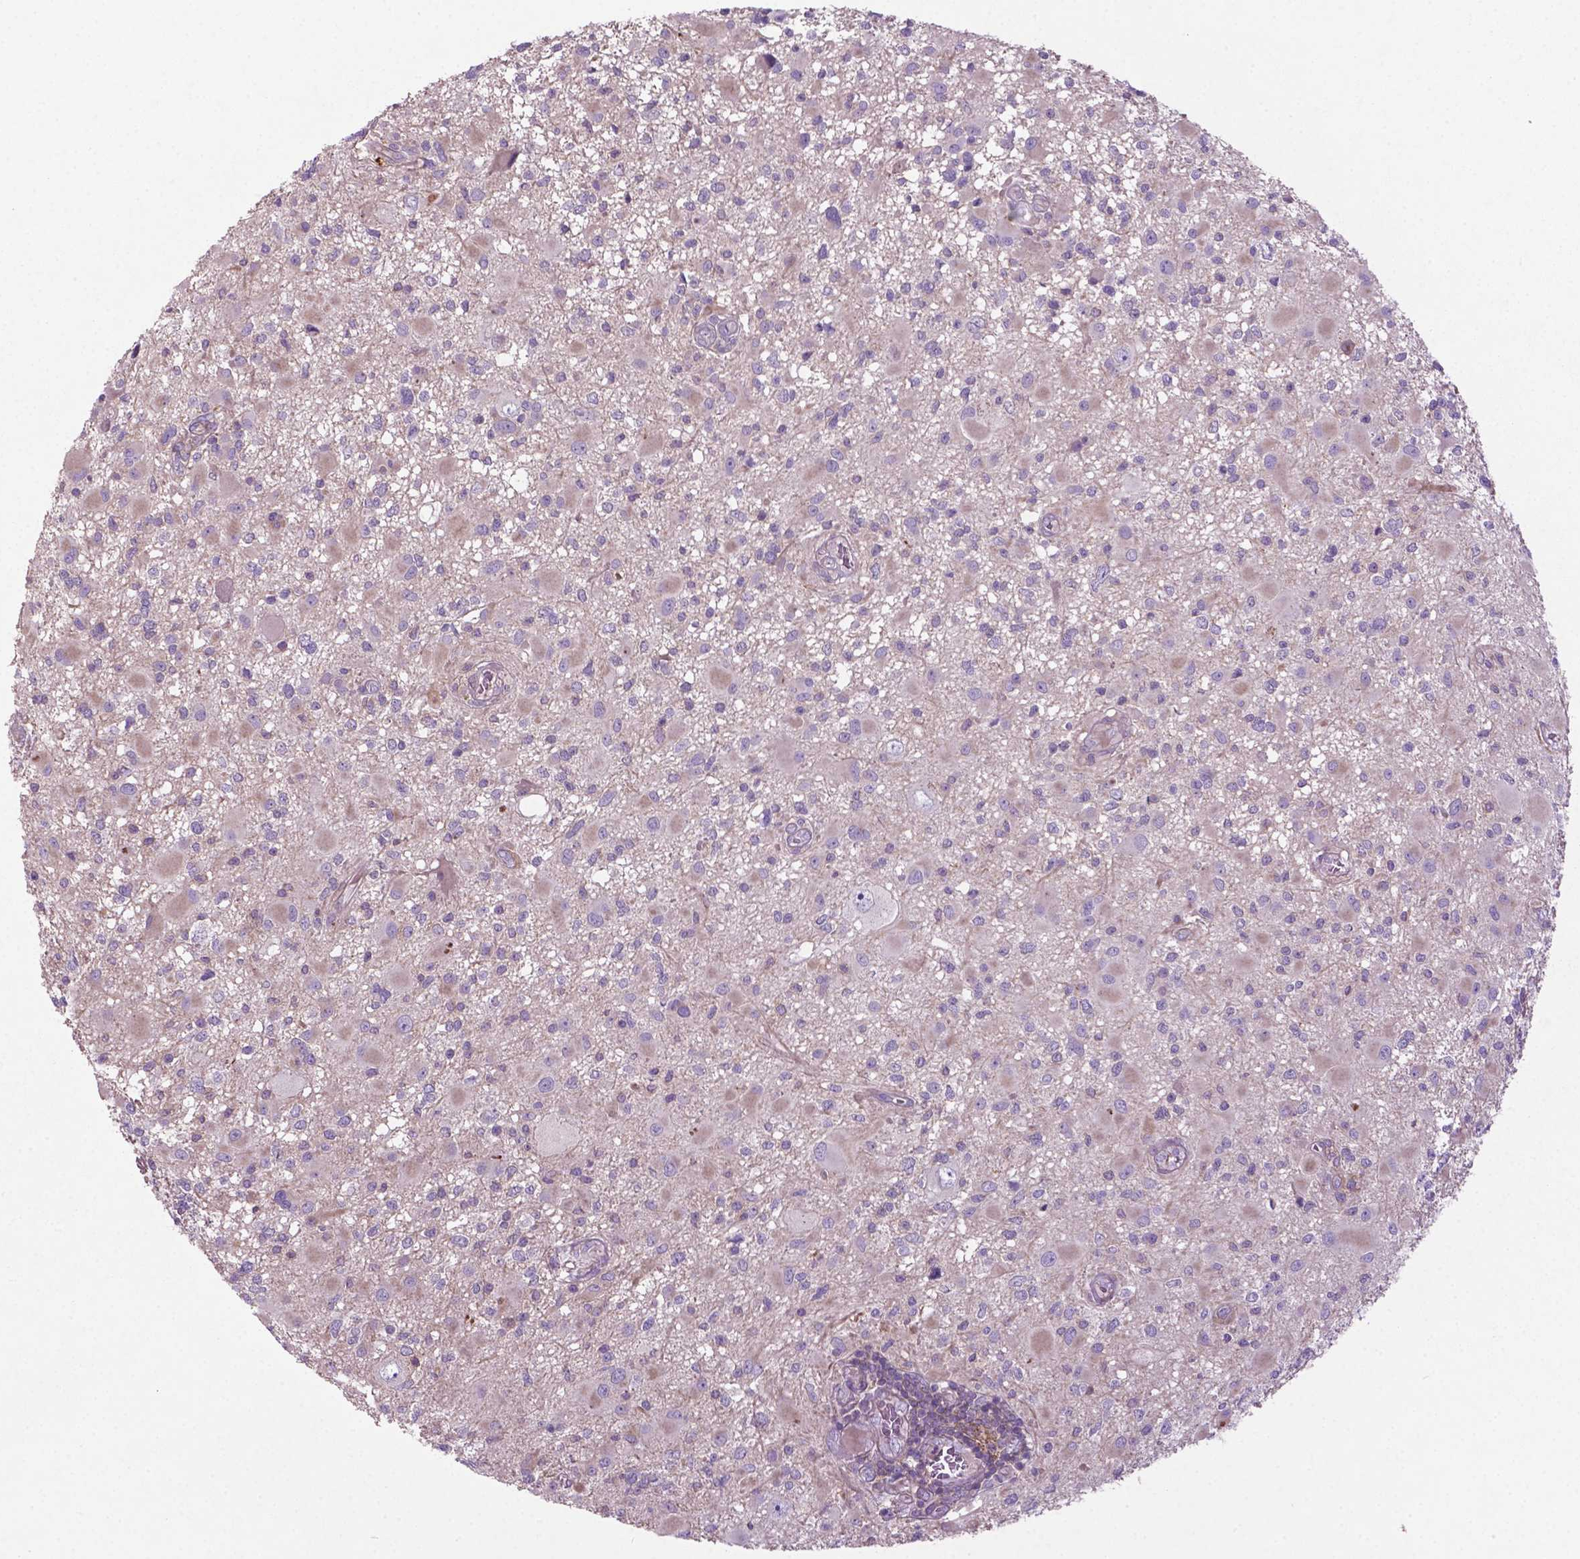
{"staining": {"intensity": "negative", "quantity": "none", "location": "none"}, "tissue": "glioma", "cell_type": "Tumor cells", "image_type": "cancer", "snomed": [{"axis": "morphology", "description": "Glioma, malignant, High grade"}, {"axis": "topography", "description": "Brain"}], "caption": "The IHC image has no significant expression in tumor cells of malignant glioma (high-grade) tissue.", "gene": "BMP4", "patient": {"sex": "male", "age": 54}}